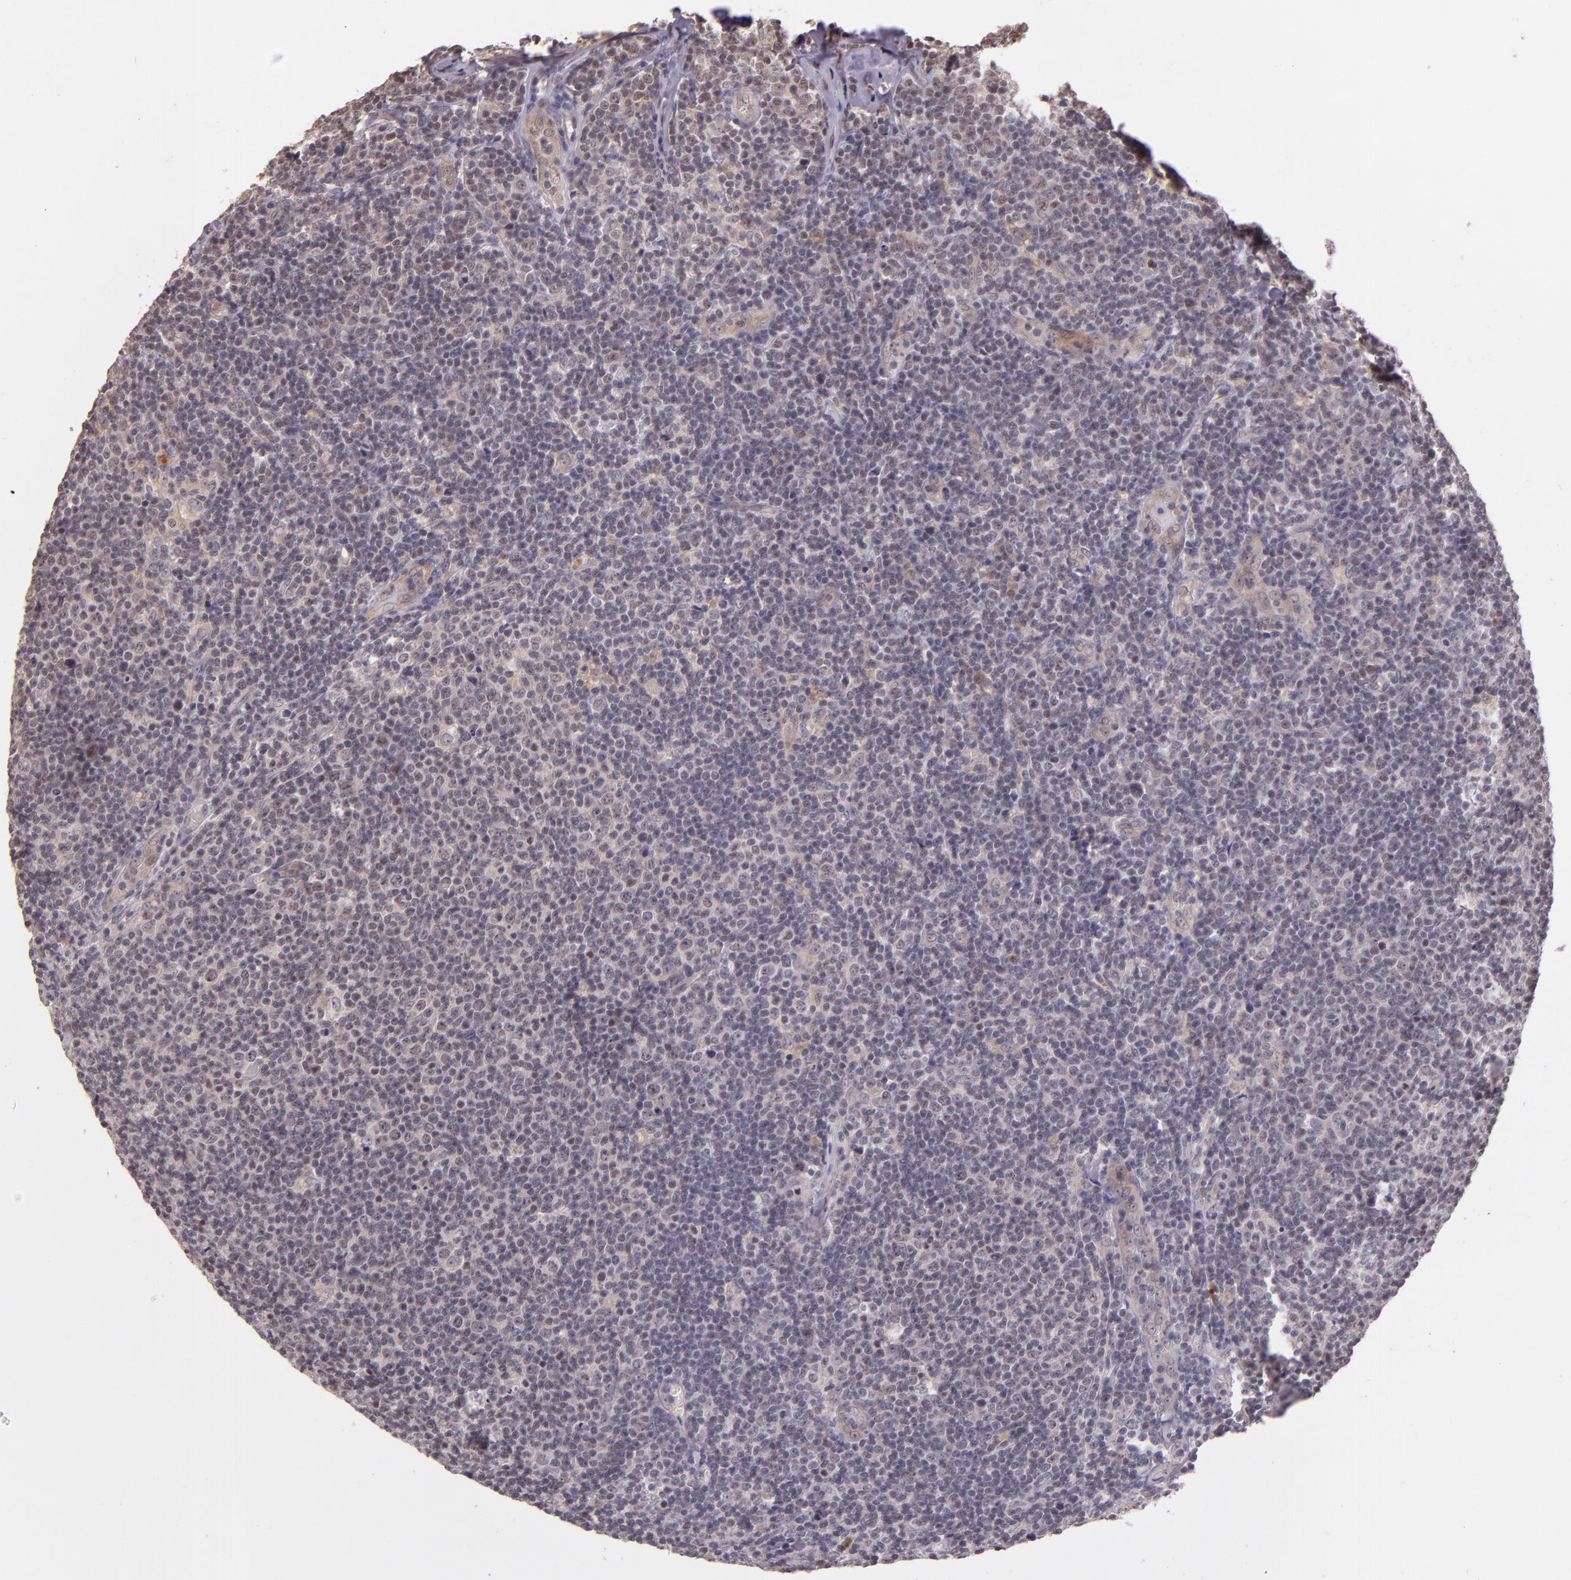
{"staining": {"intensity": "negative", "quantity": "none", "location": "none"}, "tissue": "lymphoma", "cell_type": "Tumor cells", "image_type": "cancer", "snomed": [{"axis": "morphology", "description": "Malignant lymphoma, non-Hodgkin's type, Low grade"}, {"axis": "topography", "description": "Lymph node"}], "caption": "Immunohistochemical staining of lymphoma displays no significant positivity in tumor cells. (IHC, brightfield microscopy, high magnification).", "gene": "ARMH4", "patient": {"sex": "male", "age": 74}}